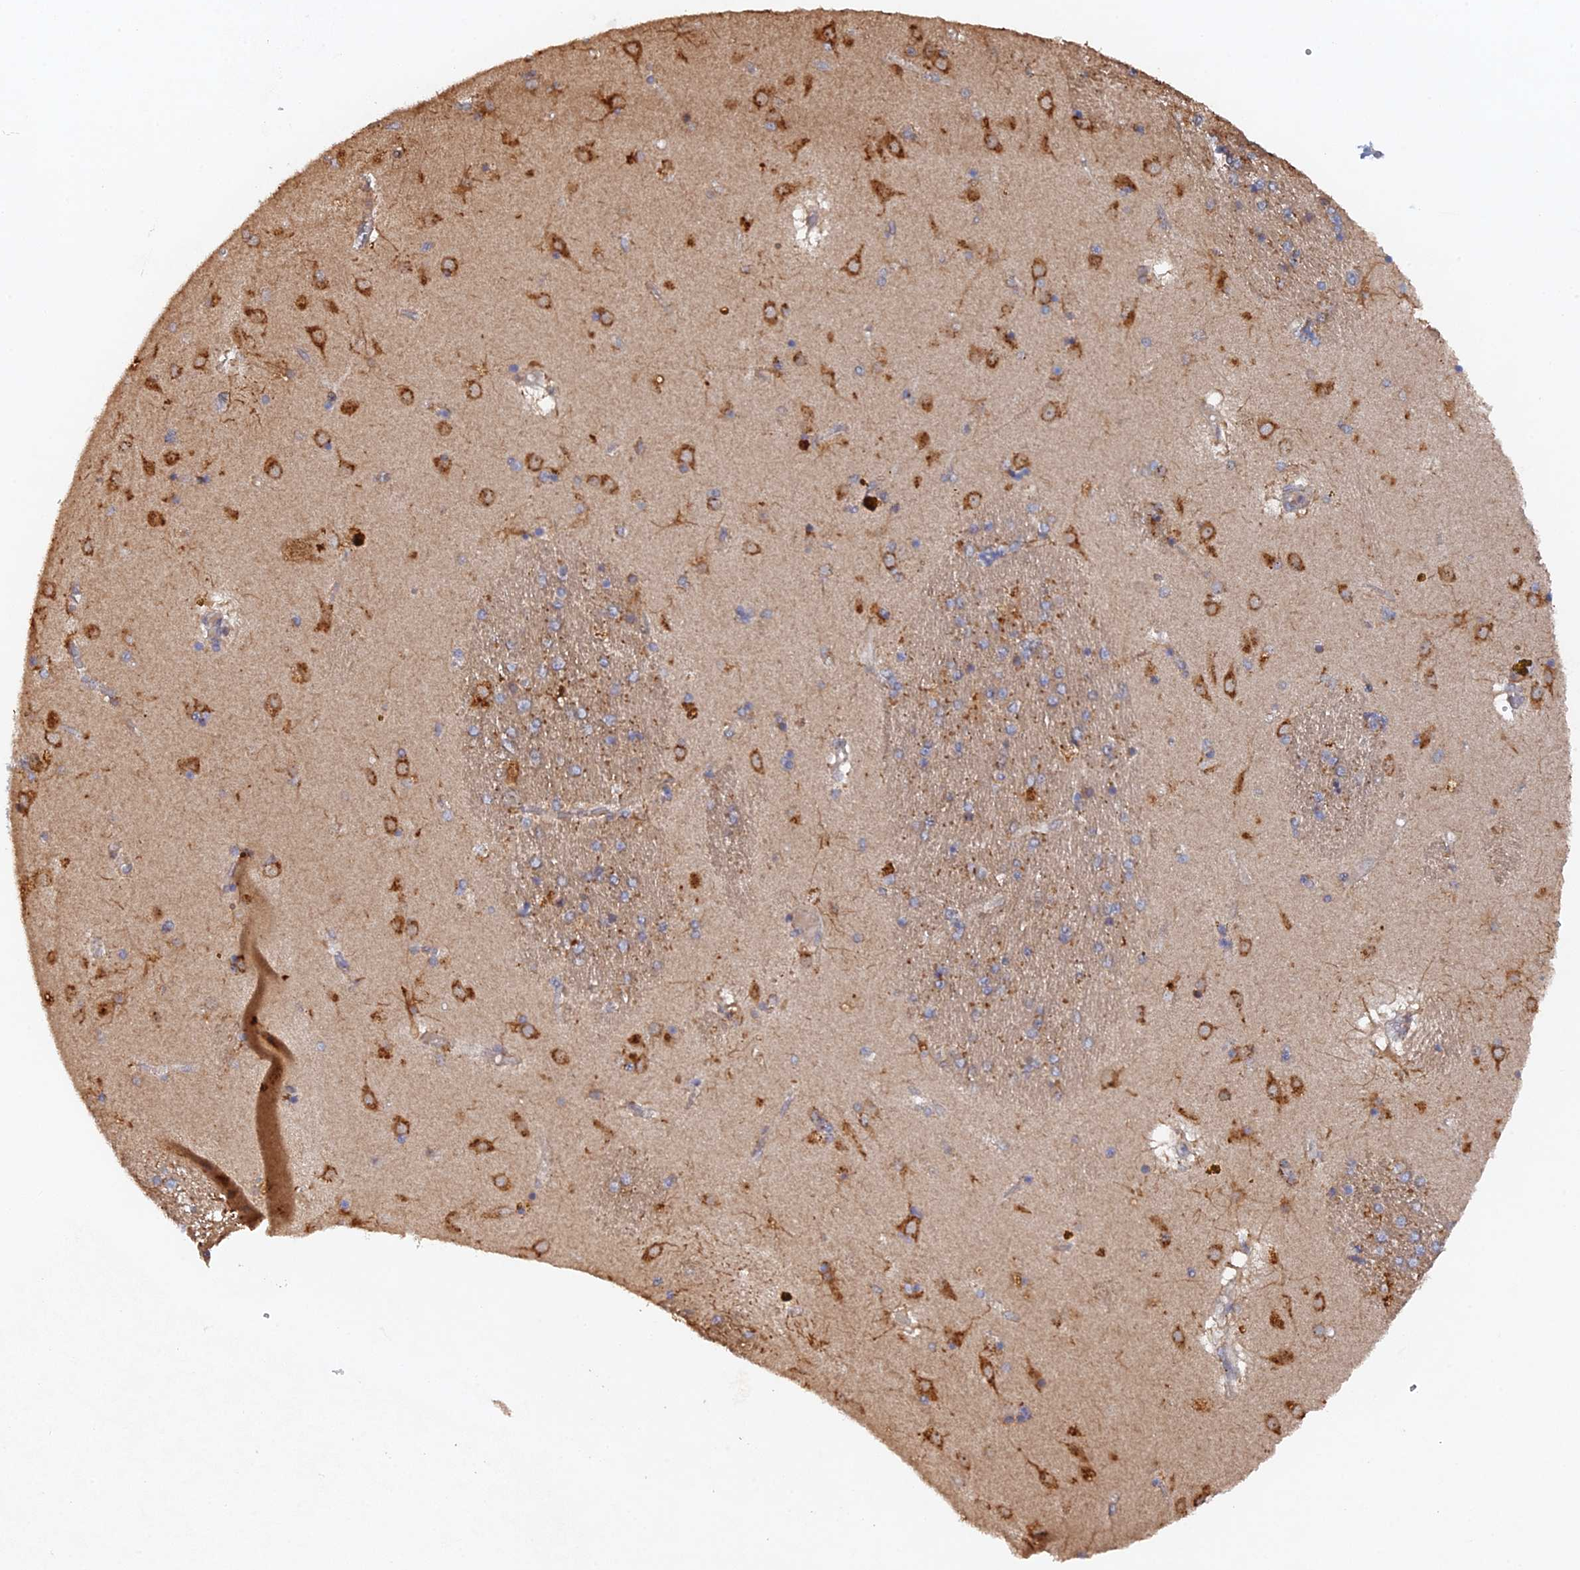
{"staining": {"intensity": "weak", "quantity": "25%-75%", "location": "cytoplasmic/membranous"}, "tissue": "caudate", "cell_type": "Glial cells", "image_type": "normal", "snomed": [{"axis": "morphology", "description": "Normal tissue, NOS"}, {"axis": "topography", "description": "Lateral ventricle wall"}], "caption": "Glial cells reveal low levels of weak cytoplasmic/membranous expression in about 25%-75% of cells in normal human caudate. (DAB IHC, brown staining for protein, blue staining for nuclei).", "gene": "VPS37C", "patient": {"sex": "male", "age": 70}}